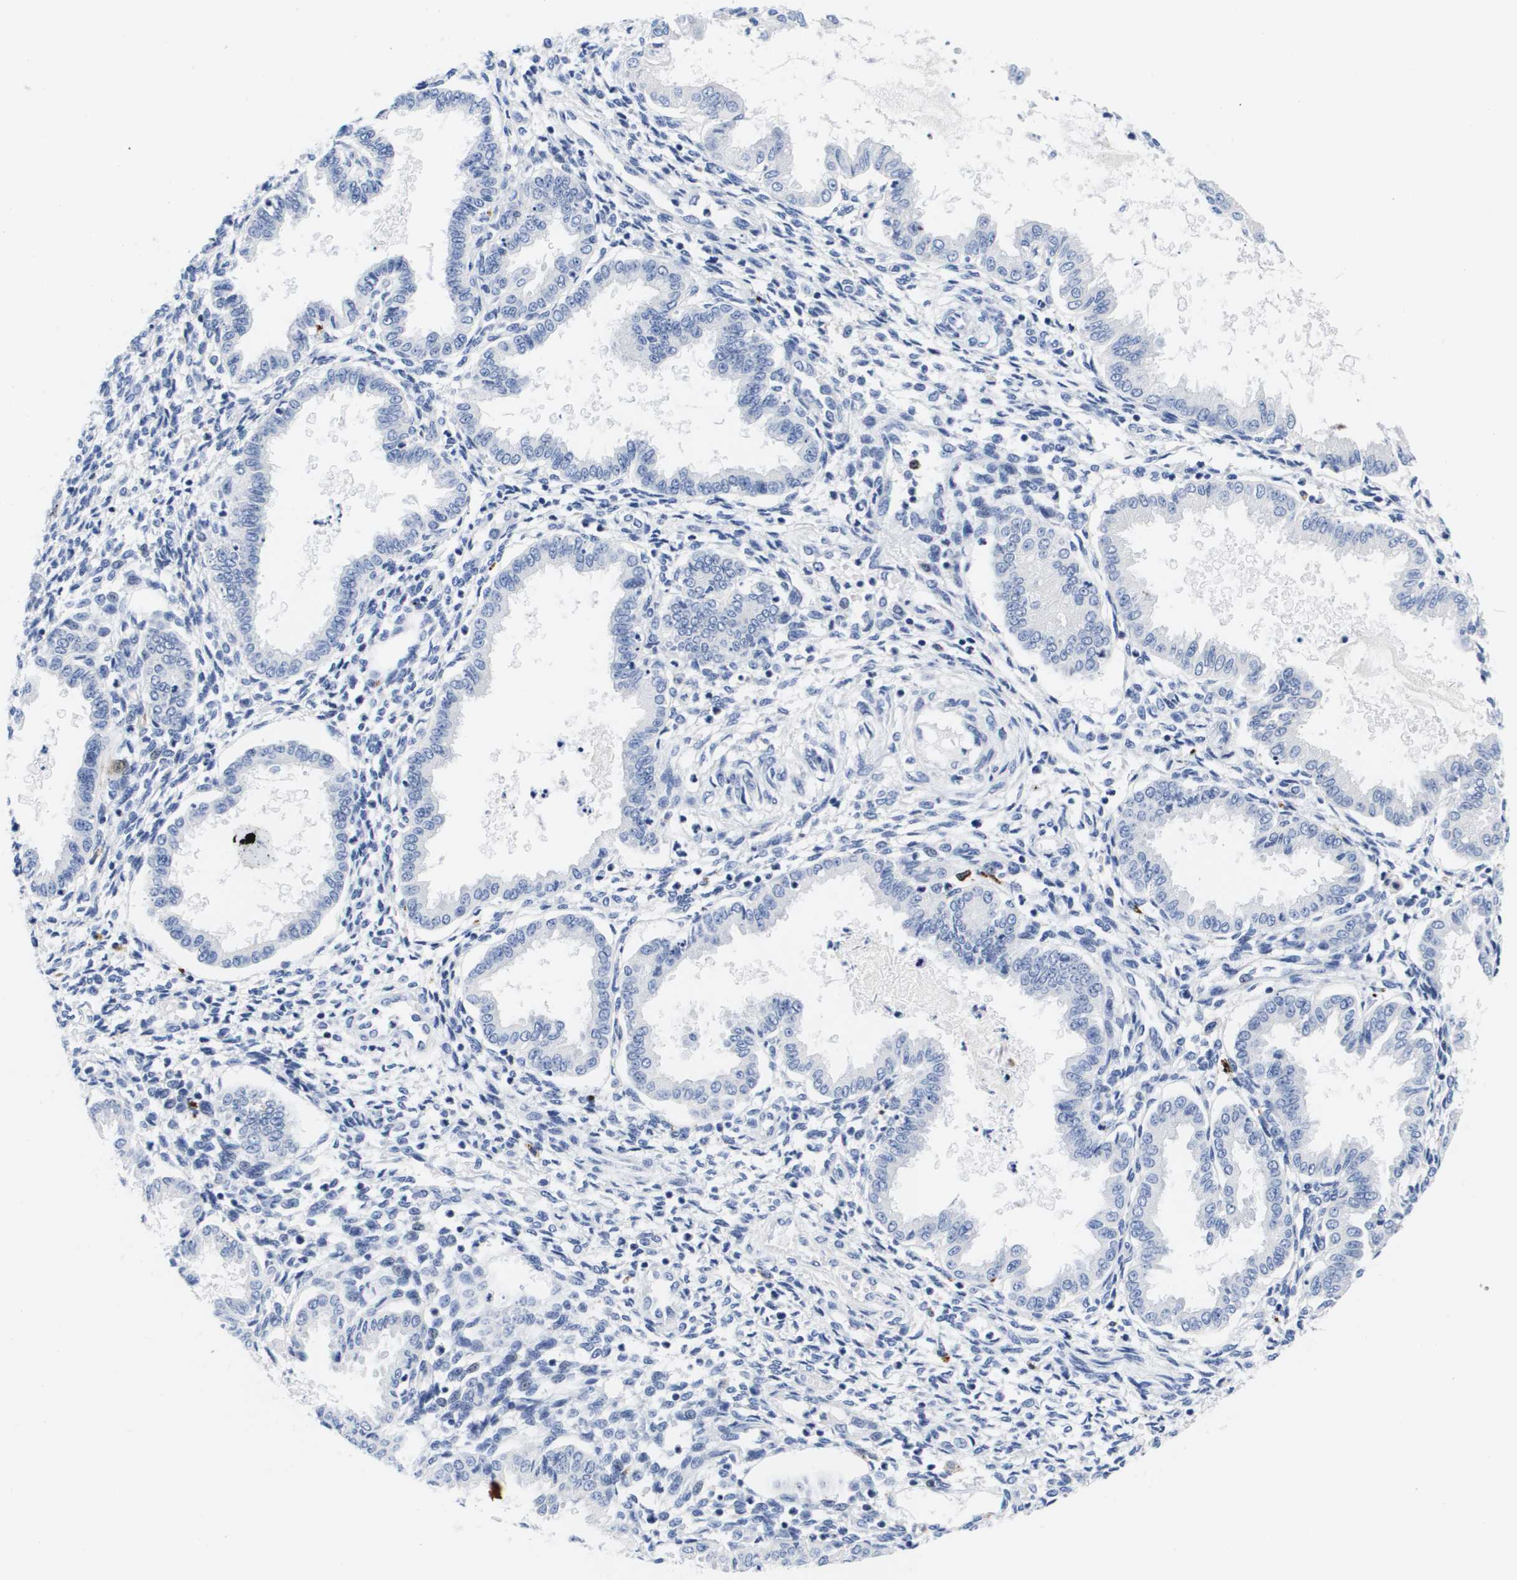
{"staining": {"intensity": "negative", "quantity": "none", "location": "none"}, "tissue": "endometrium", "cell_type": "Cells in endometrial stroma", "image_type": "normal", "snomed": [{"axis": "morphology", "description": "Normal tissue, NOS"}, {"axis": "topography", "description": "Endometrium"}], "caption": "This is an immunohistochemistry (IHC) image of normal human endometrium. There is no positivity in cells in endometrial stroma.", "gene": "HMOX1", "patient": {"sex": "female", "age": 33}}